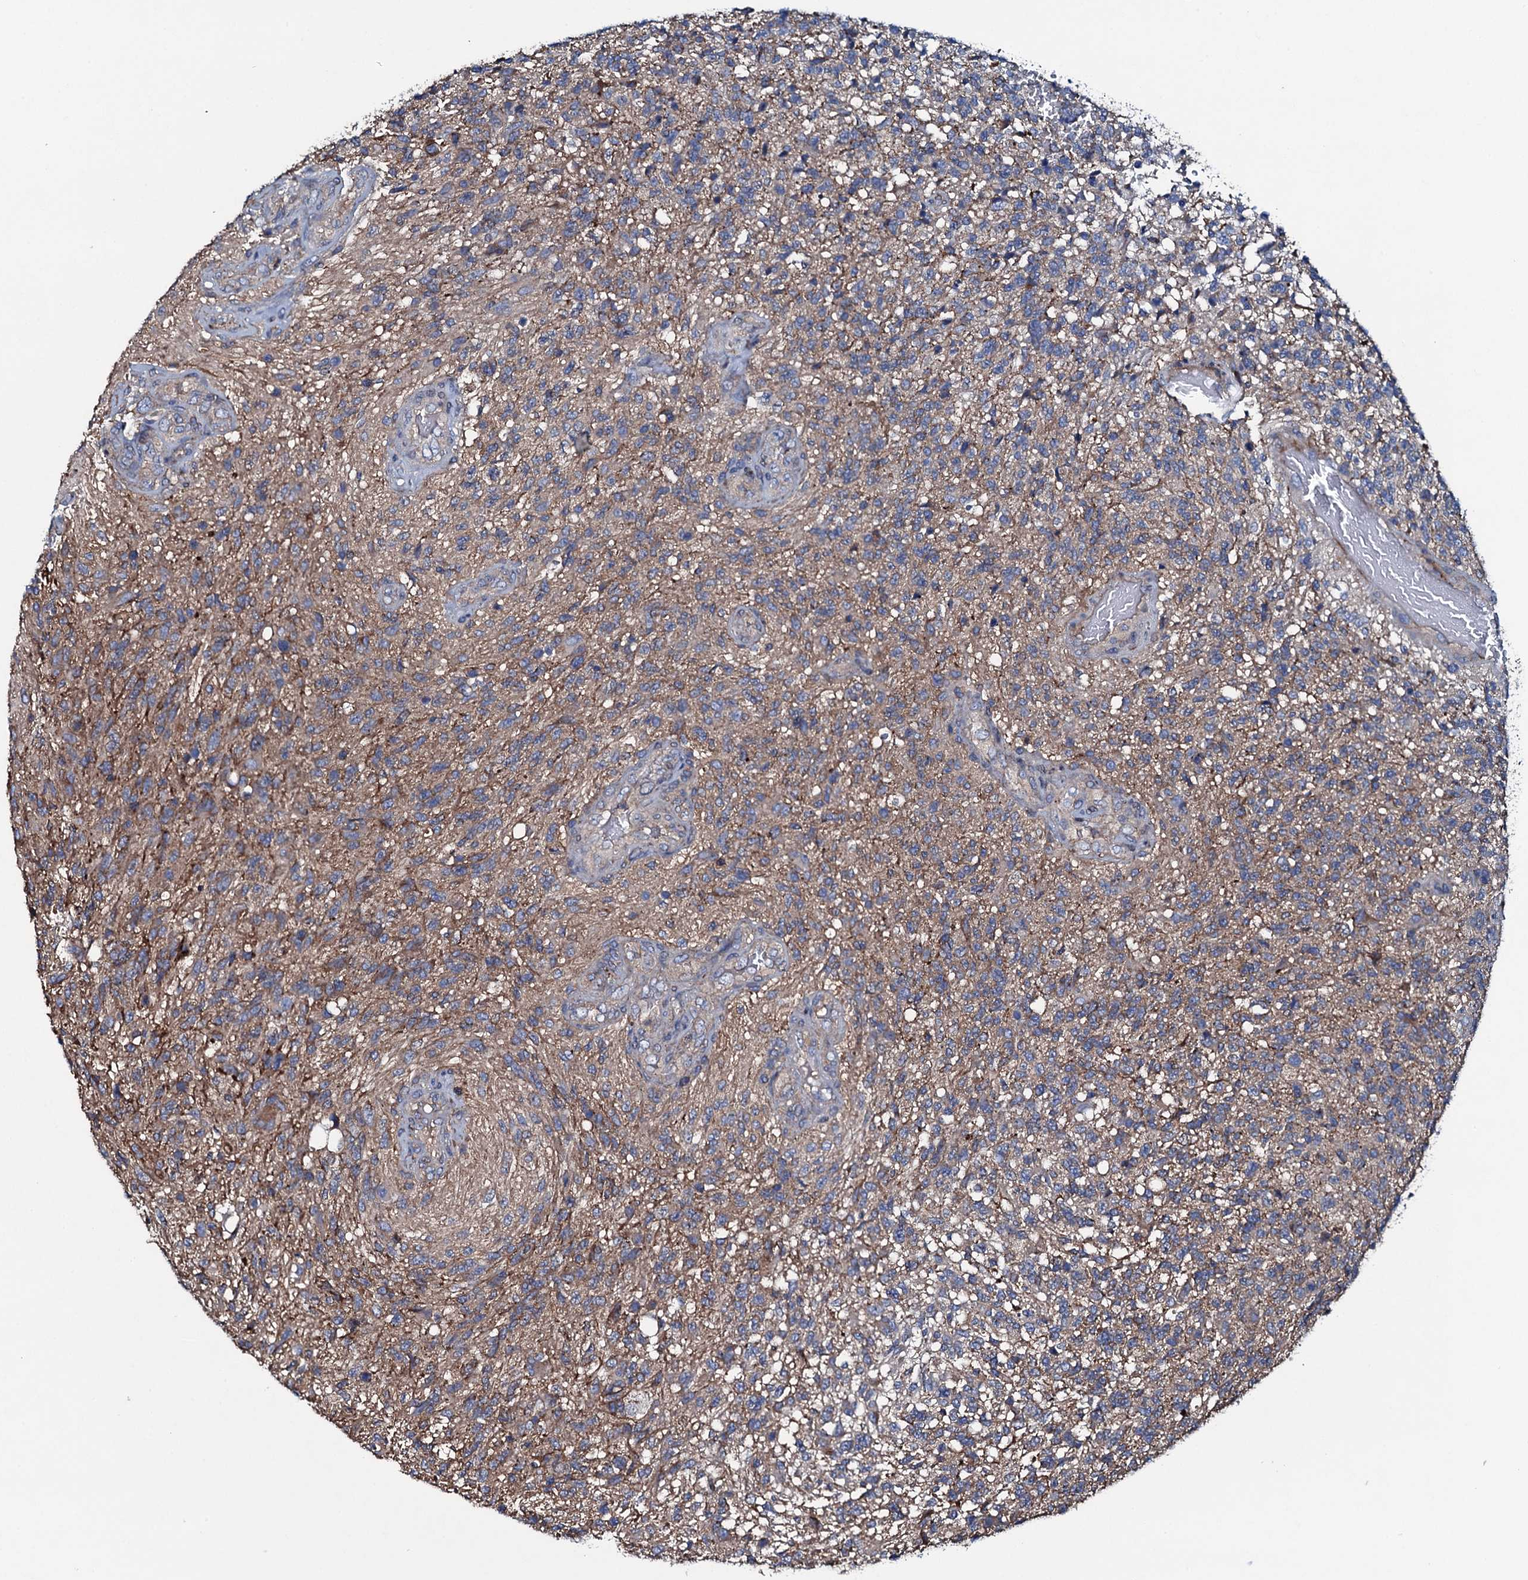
{"staining": {"intensity": "weak", "quantity": "<25%", "location": "cytoplasmic/membranous"}, "tissue": "glioma", "cell_type": "Tumor cells", "image_type": "cancer", "snomed": [{"axis": "morphology", "description": "Glioma, malignant, High grade"}, {"axis": "topography", "description": "Brain"}], "caption": "A histopathology image of malignant glioma (high-grade) stained for a protein demonstrates no brown staining in tumor cells.", "gene": "MS4A4E", "patient": {"sex": "male", "age": 56}}